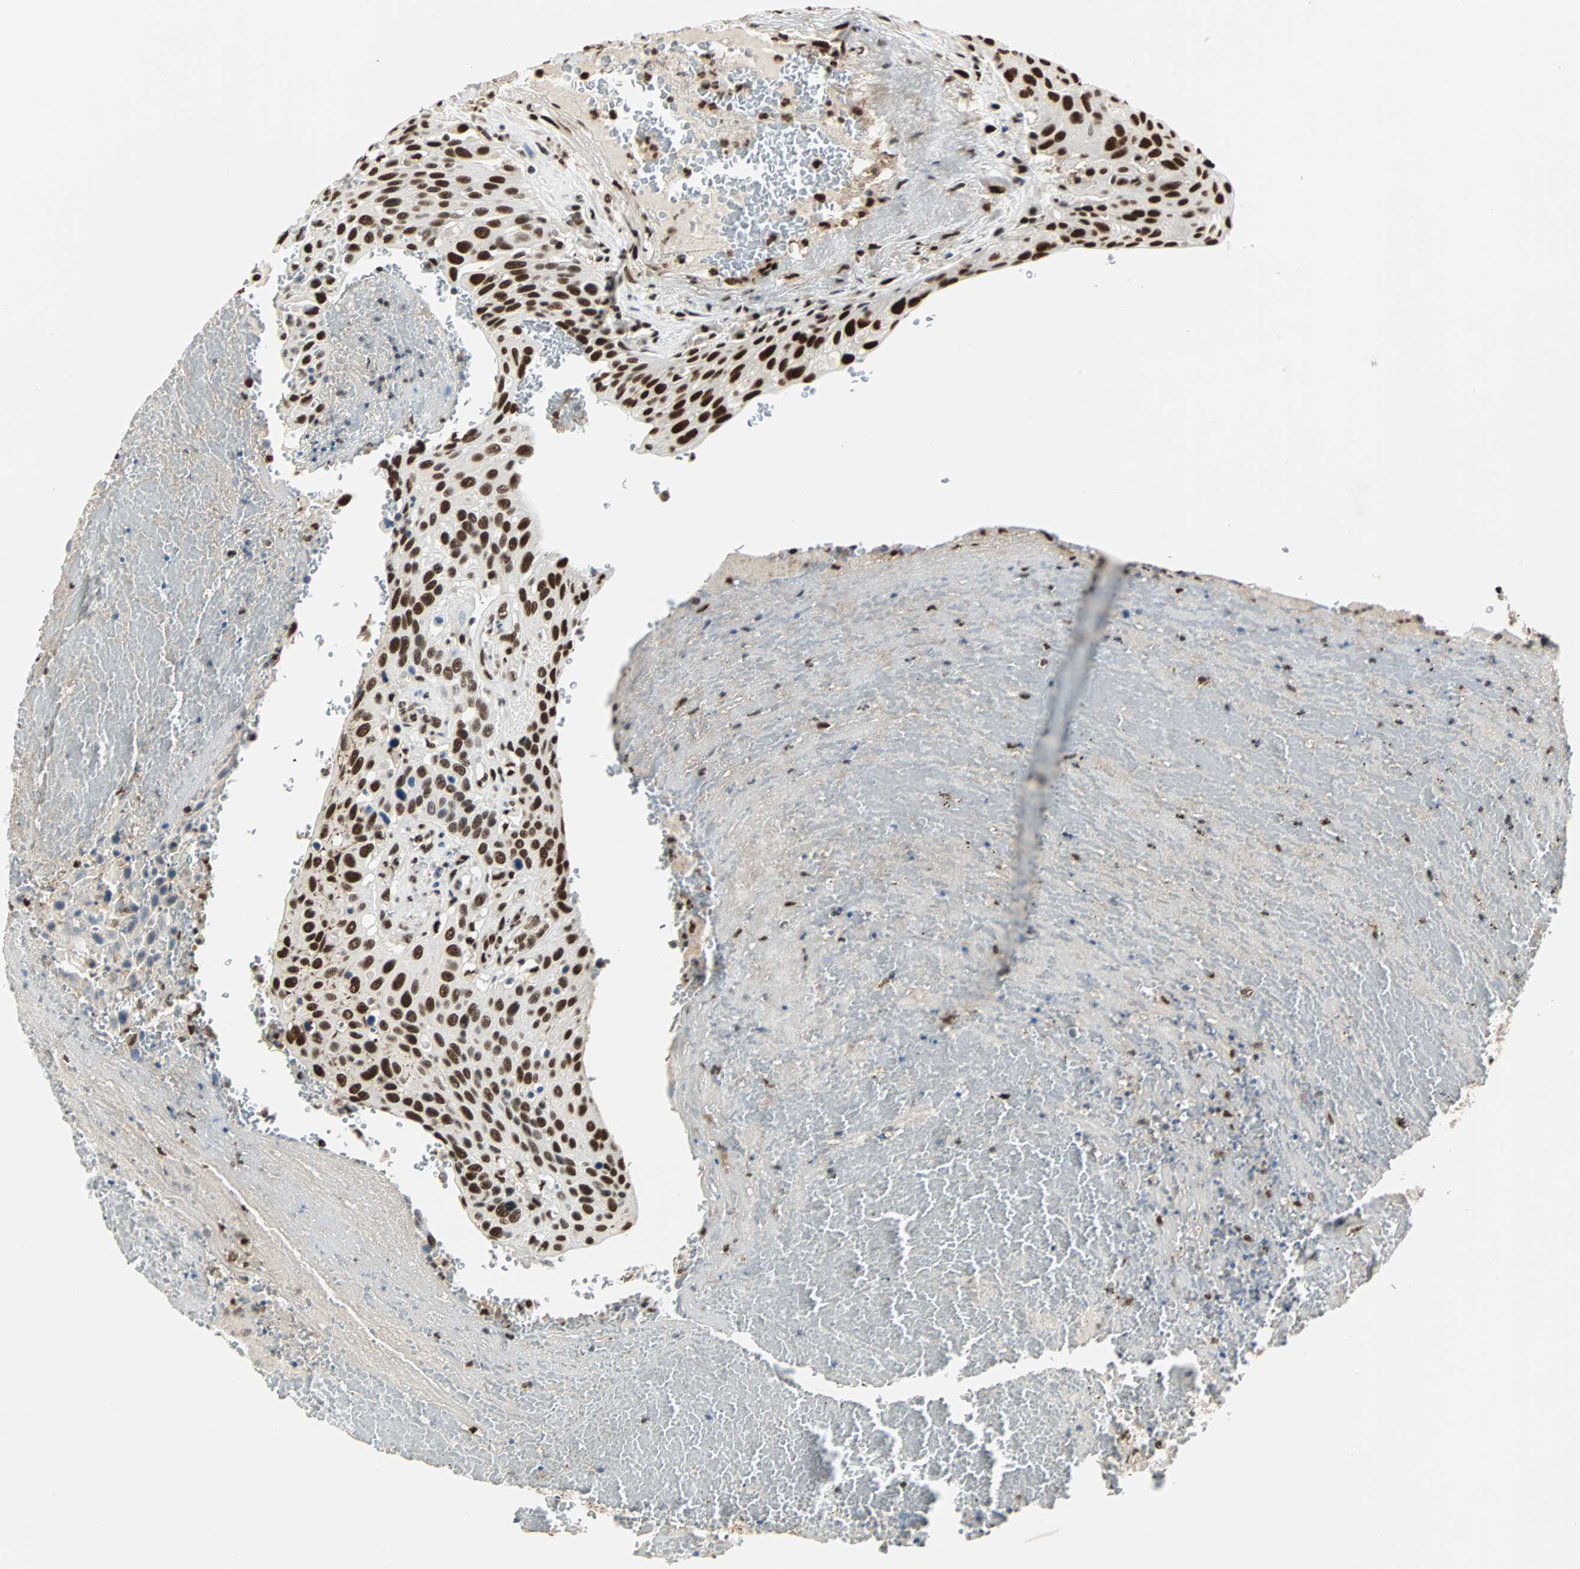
{"staining": {"intensity": "strong", "quantity": ">75%", "location": "nuclear"}, "tissue": "urothelial cancer", "cell_type": "Tumor cells", "image_type": "cancer", "snomed": [{"axis": "morphology", "description": "Urothelial carcinoma, High grade"}, {"axis": "topography", "description": "Urinary bladder"}], "caption": "Urothelial cancer stained with DAB (3,3'-diaminobenzidine) IHC reveals high levels of strong nuclear staining in about >75% of tumor cells.", "gene": "XRCC4", "patient": {"sex": "male", "age": 66}}